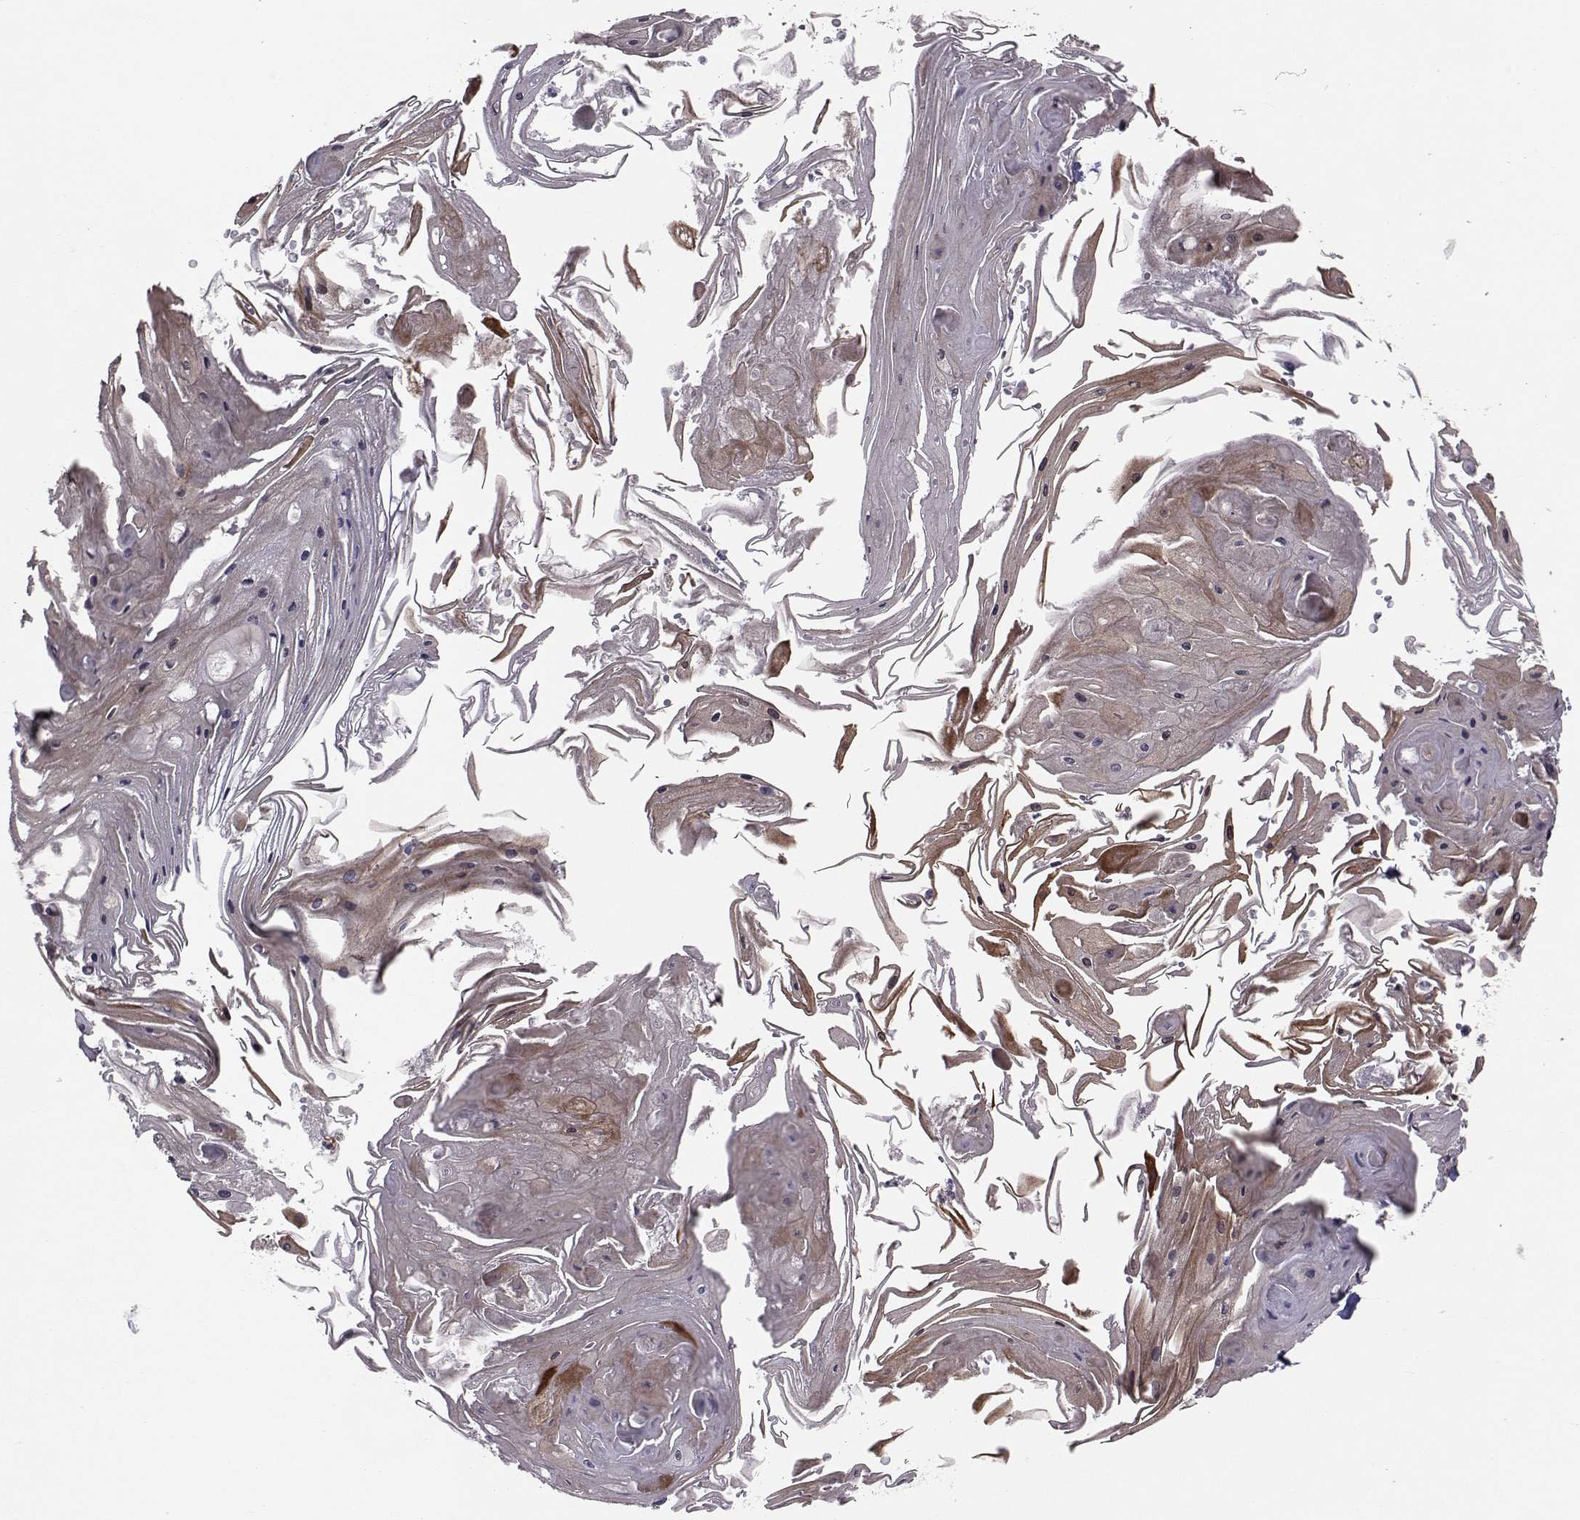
{"staining": {"intensity": "moderate", "quantity": "<25%", "location": "cytoplasmic/membranous"}, "tissue": "skin cancer", "cell_type": "Tumor cells", "image_type": "cancer", "snomed": [{"axis": "morphology", "description": "Squamous cell carcinoma, NOS"}, {"axis": "topography", "description": "Skin"}], "caption": "Tumor cells demonstrate low levels of moderate cytoplasmic/membranous positivity in about <25% of cells in squamous cell carcinoma (skin).", "gene": "TRIP10", "patient": {"sex": "male", "age": 70}}